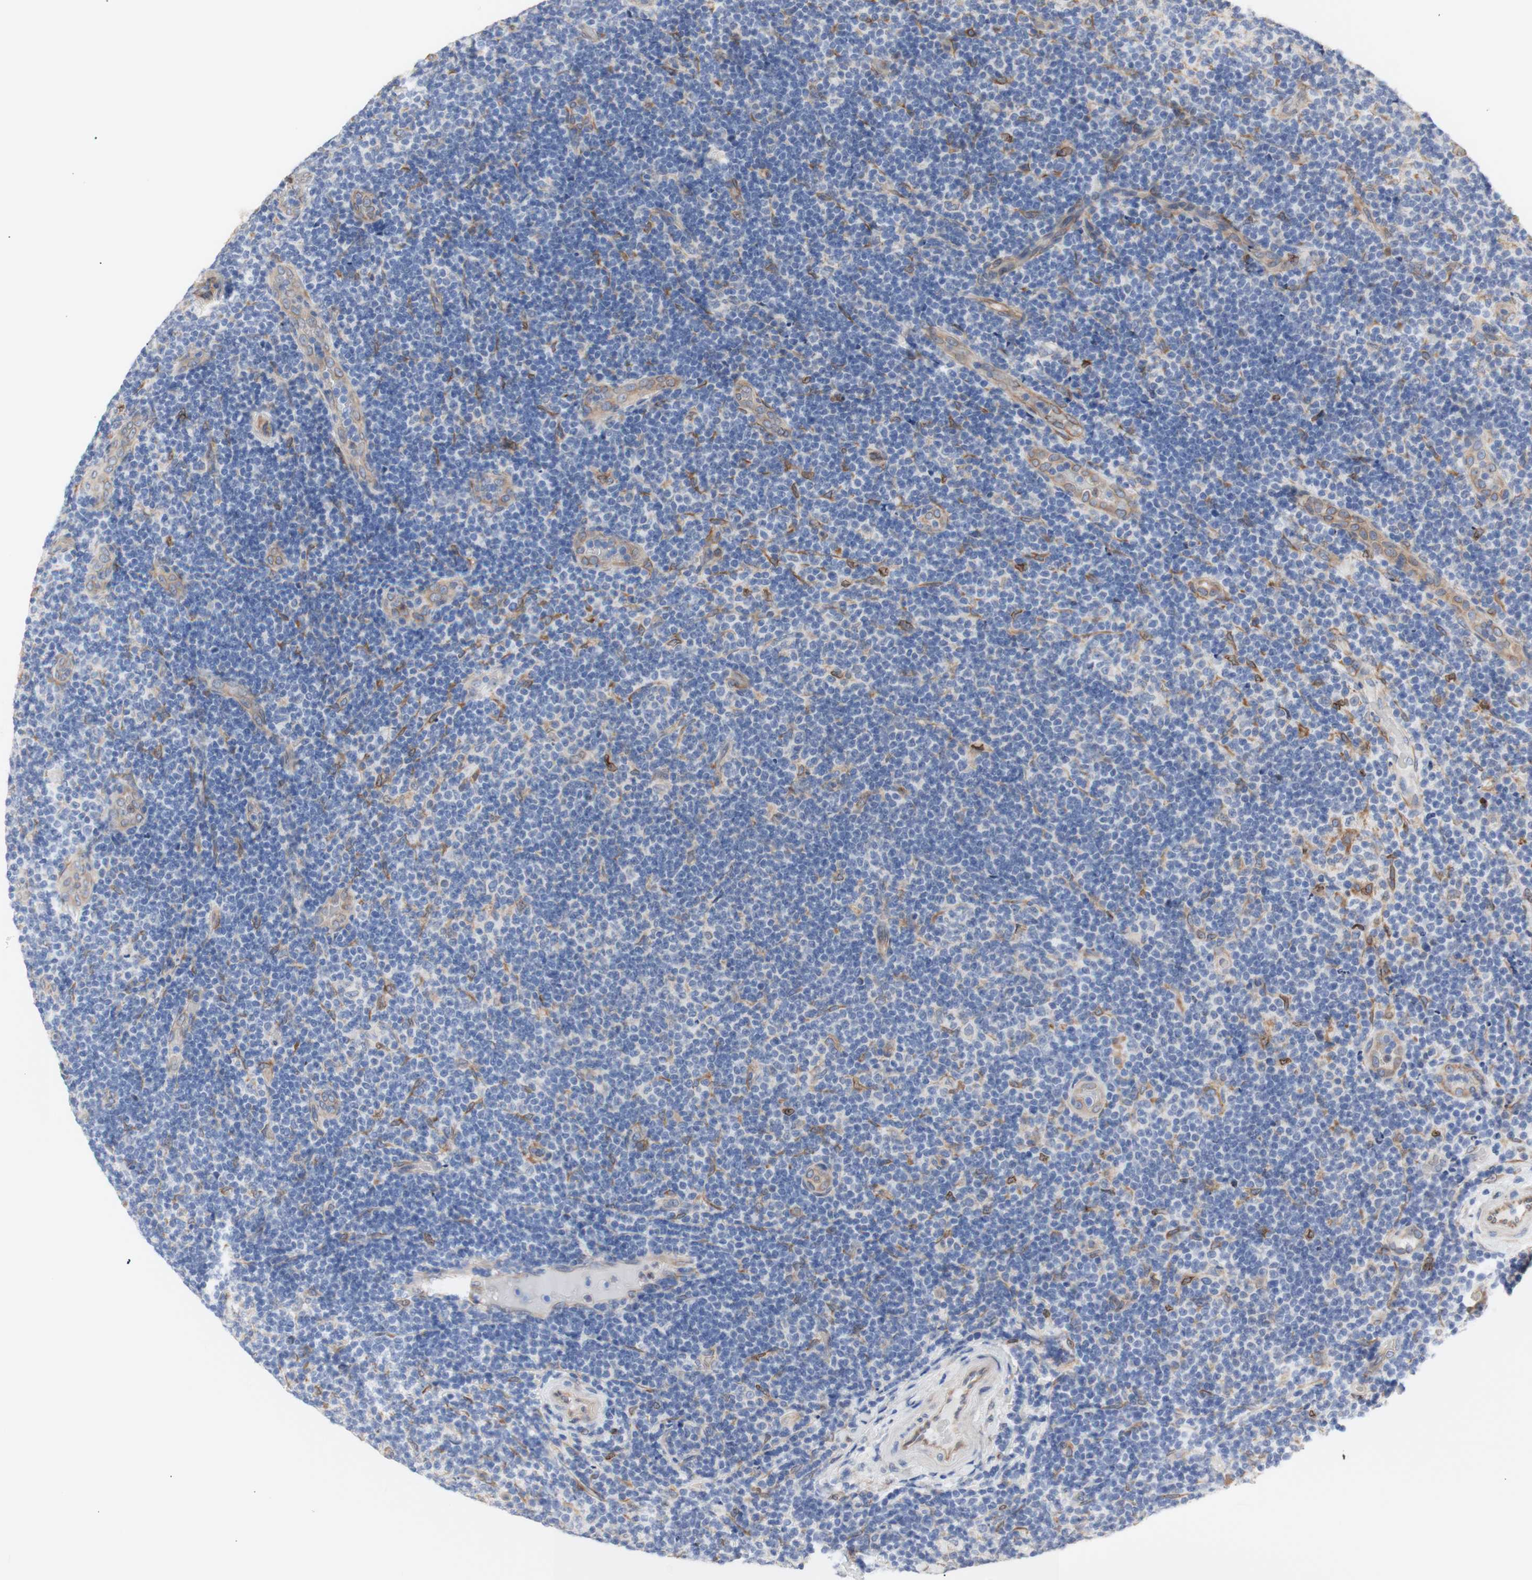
{"staining": {"intensity": "moderate", "quantity": "<25%", "location": "cytoplasmic/membranous,nuclear"}, "tissue": "lymphoma", "cell_type": "Tumor cells", "image_type": "cancer", "snomed": [{"axis": "morphology", "description": "Malignant lymphoma, non-Hodgkin's type, Low grade"}, {"axis": "topography", "description": "Lymph node"}], "caption": "Protein positivity by immunohistochemistry (IHC) displays moderate cytoplasmic/membranous and nuclear positivity in about <25% of tumor cells in low-grade malignant lymphoma, non-Hodgkin's type.", "gene": "ERLIN1", "patient": {"sex": "male", "age": 83}}